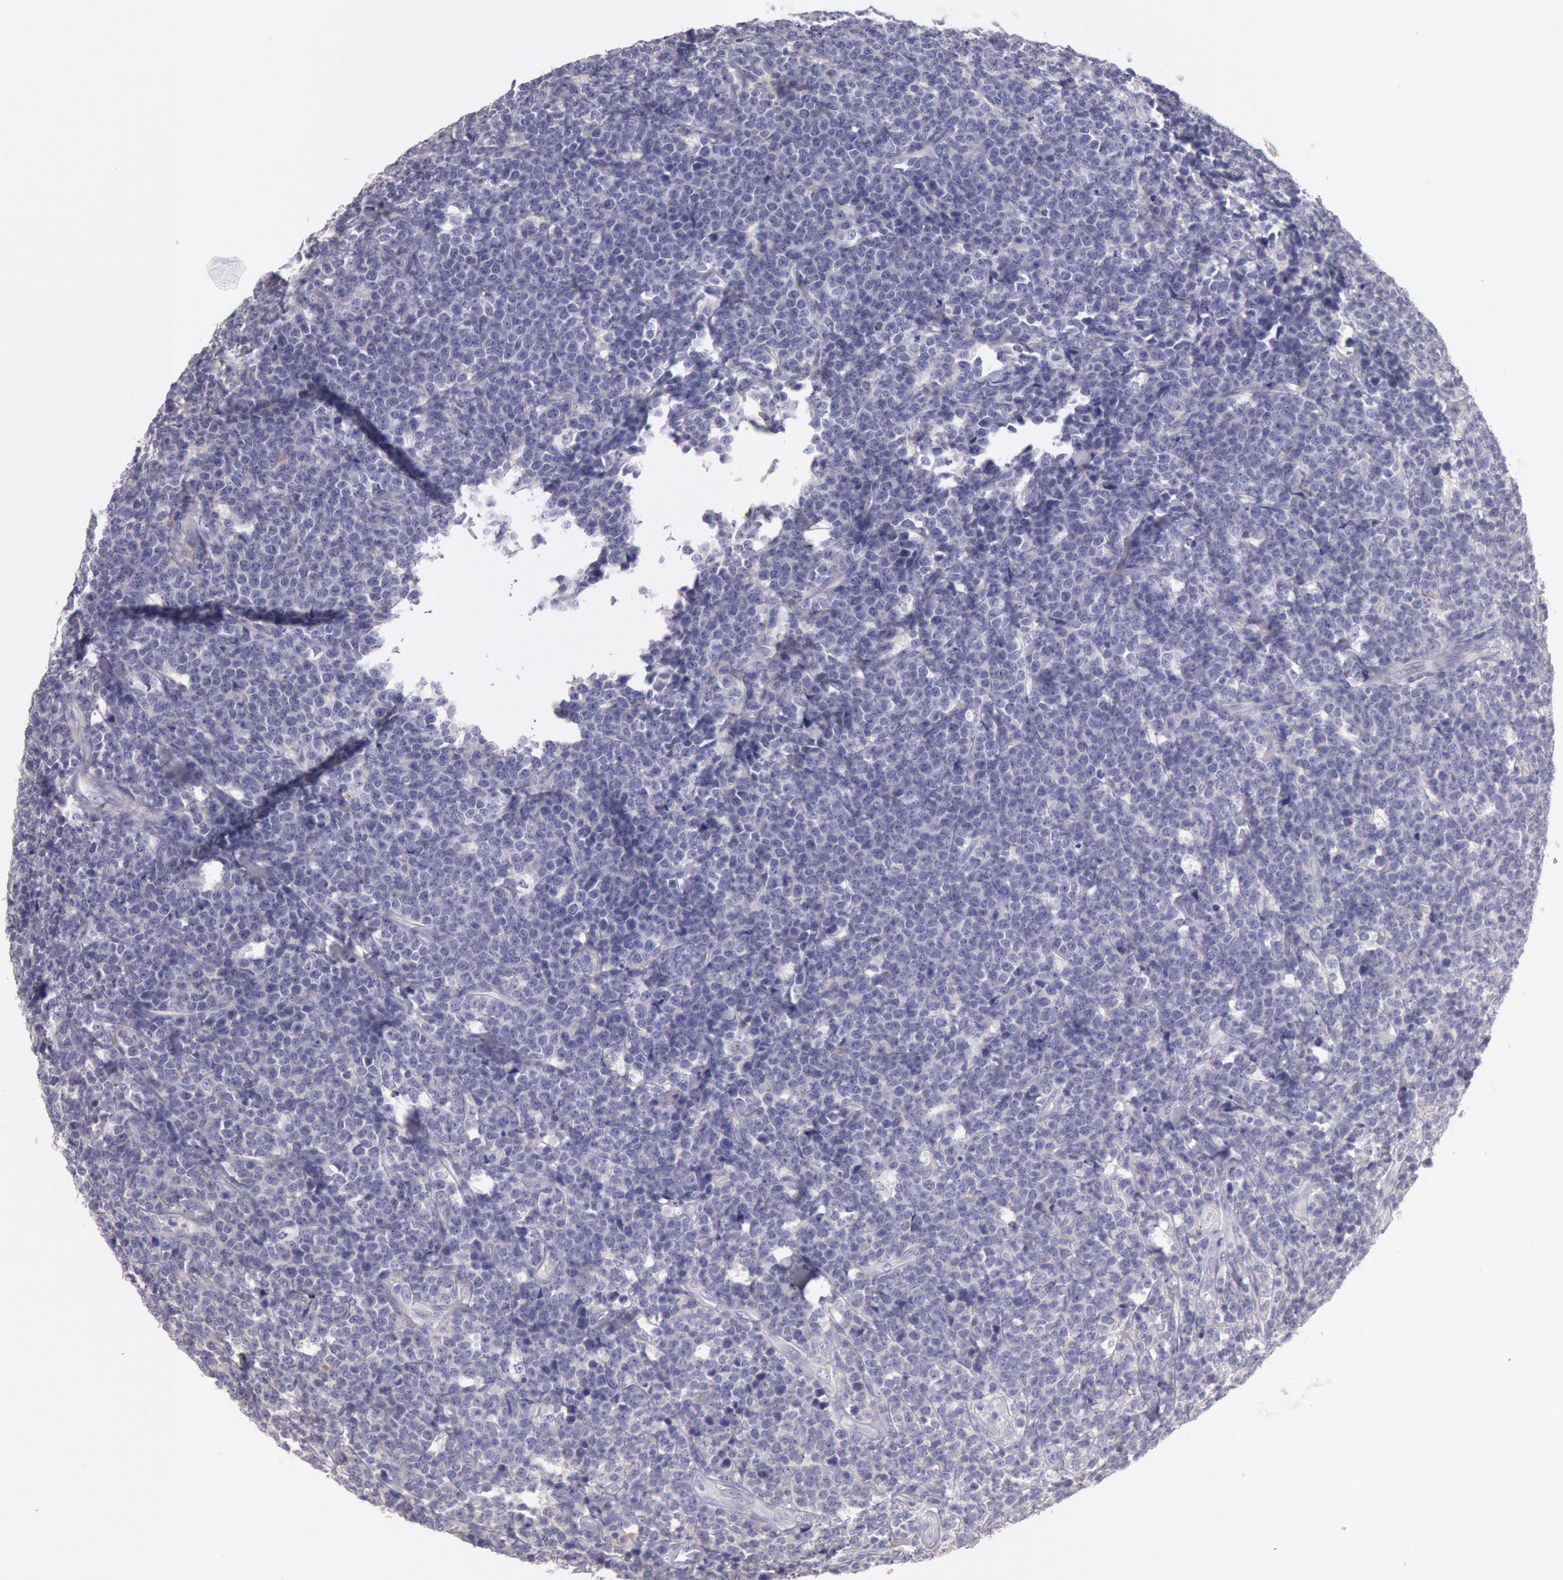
{"staining": {"intensity": "negative", "quantity": "none", "location": "none"}, "tissue": "lymphoma", "cell_type": "Tumor cells", "image_type": "cancer", "snomed": [{"axis": "morphology", "description": "Malignant lymphoma, non-Hodgkin's type, High grade"}, {"axis": "topography", "description": "Small intestine"}, {"axis": "topography", "description": "Colon"}], "caption": "This is an IHC histopathology image of high-grade malignant lymphoma, non-Hodgkin's type. There is no positivity in tumor cells.", "gene": "C1R", "patient": {"sex": "male", "age": 8}}